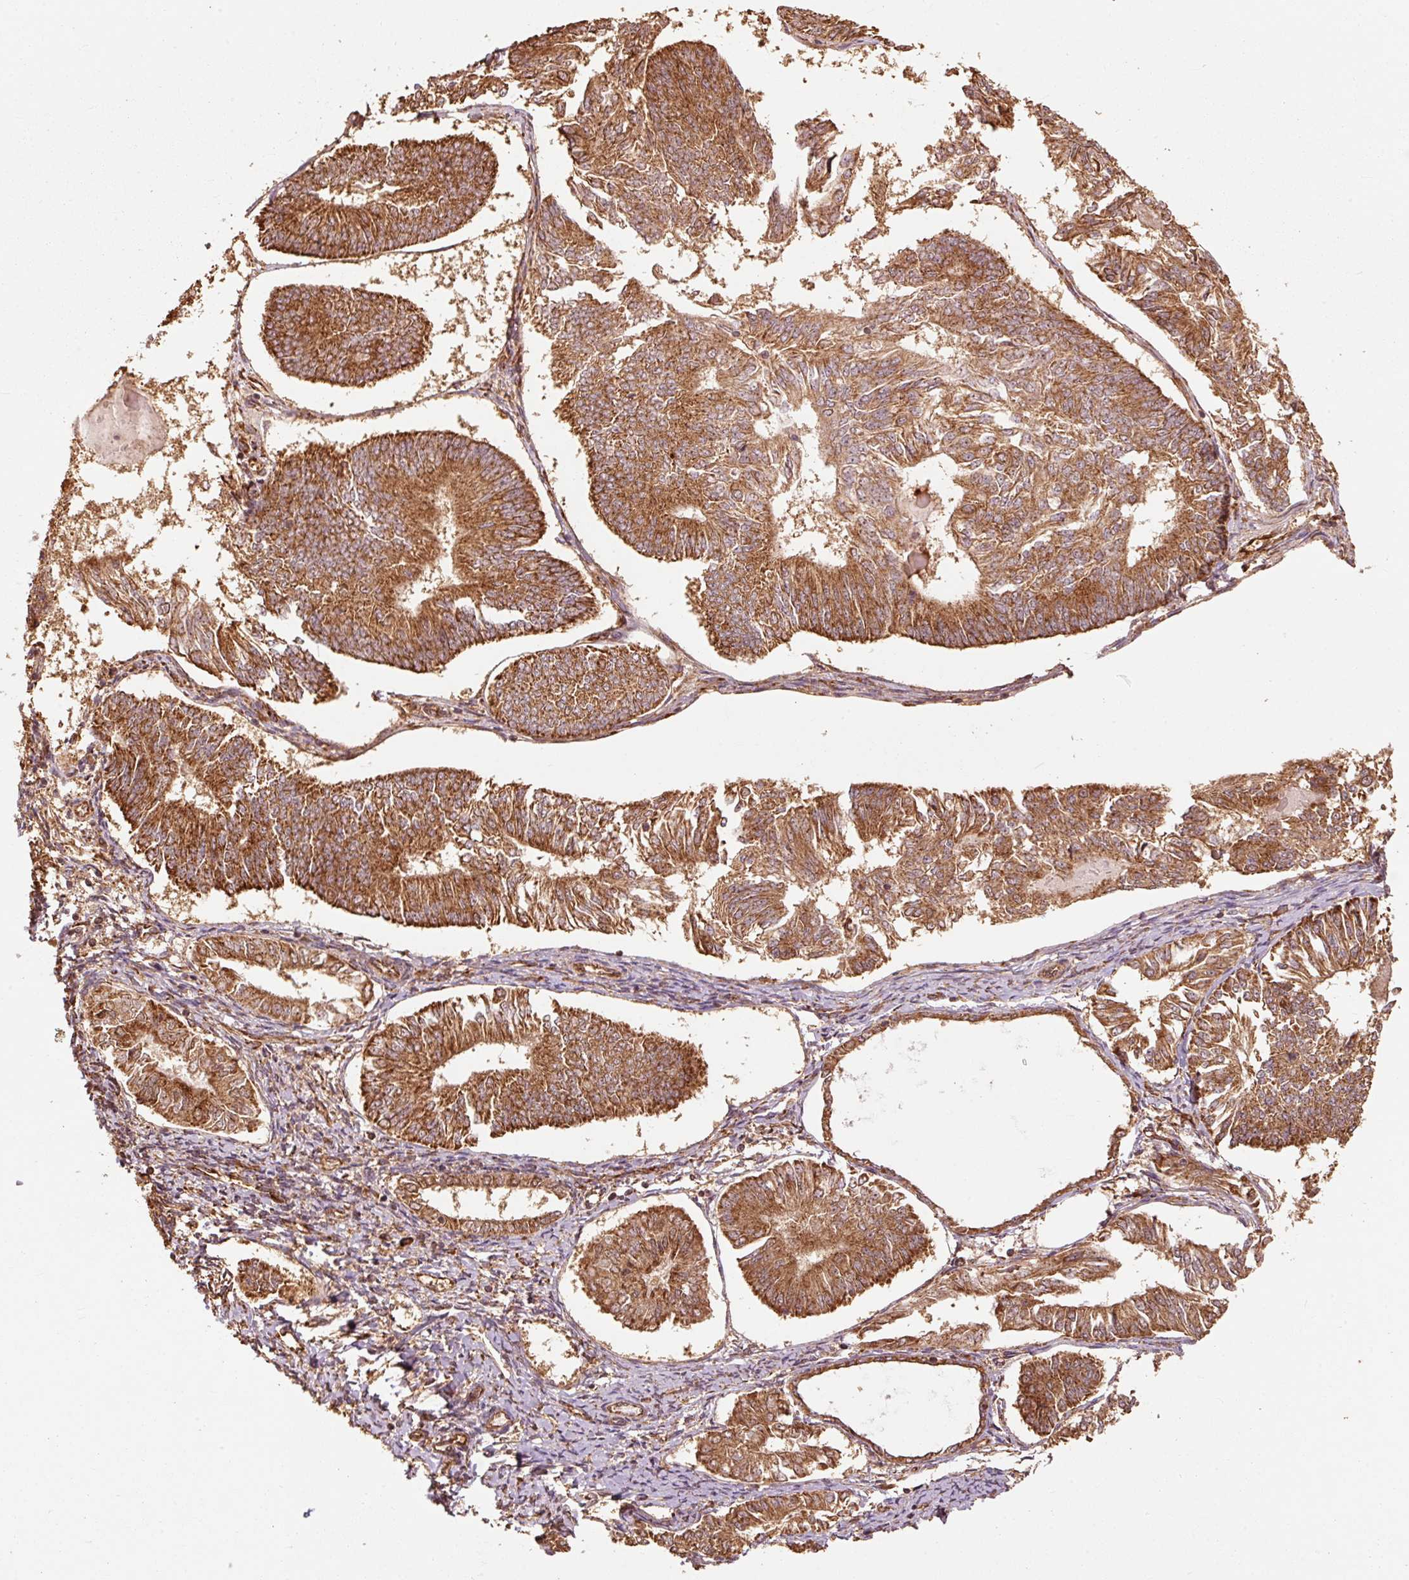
{"staining": {"intensity": "strong", "quantity": ">75%", "location": "cytoplasmic/membranous"}, "tissue": "endometrial cancer", "cell_type": "Tumor cells", "image_type": "cancer", "snomed": [{"axis": "morphology", "description": "Adenocarcinoma, NOS"}, {"axis": "topography", "description": "Endometrium"}], "caption": "This photomicrograph exhibits immunohistochemistry staining of endometrial cancer, with high strong cytoplasmic/membranous expression in approximately >75% of tumor cells.", "gene": "MRPL16", "patient": {"sex": "female", "age": 58}}